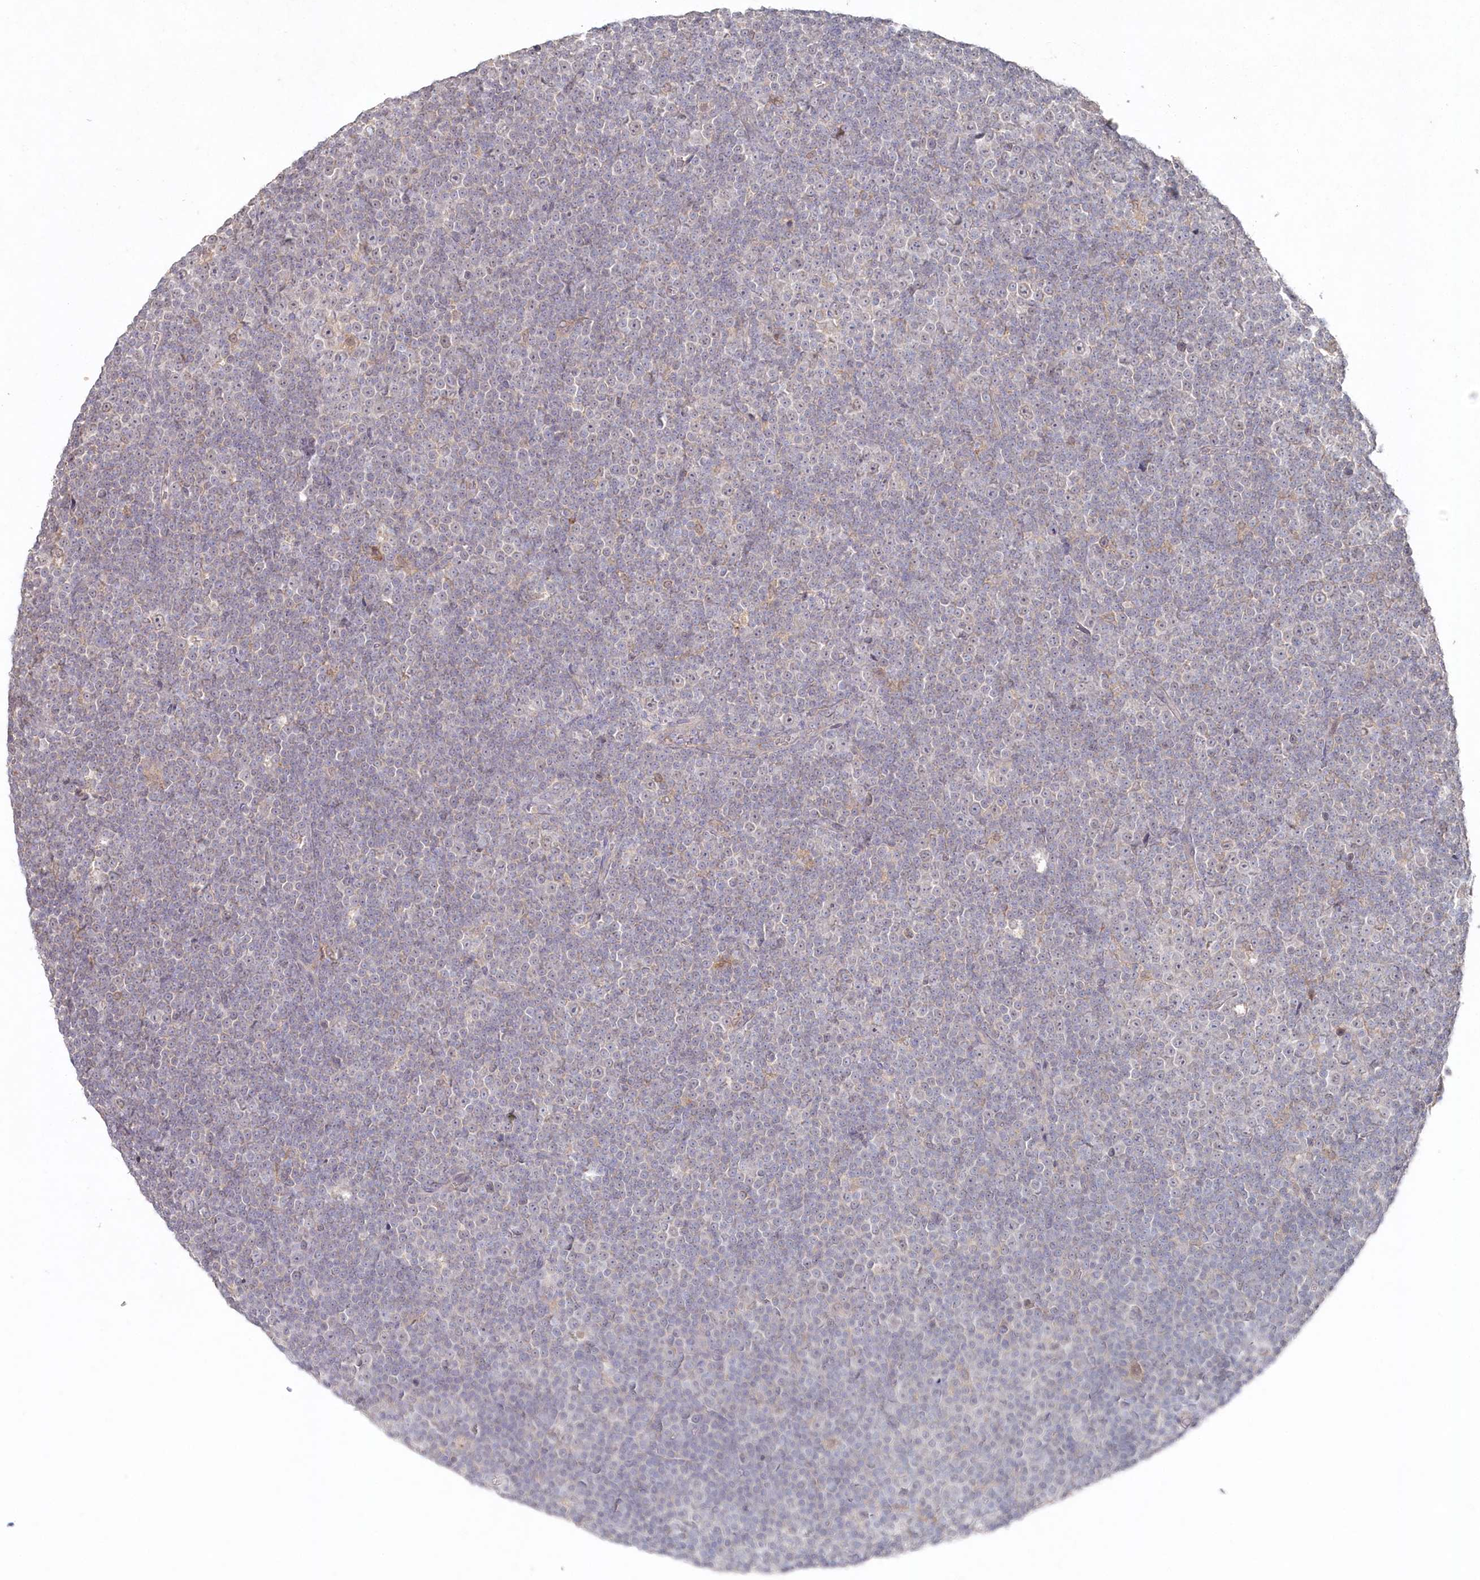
{"staining": {"intensity": "negative", "quantity": "none", "location": "none"}, "tissue": "lymphoma", "cell_type": "Tumor cells", "image_type": "cancer", "snomed": [{"axis": "morphology", "description": "Malignant lymphoma, non-Hodgkin's type, Low grade"}, {"axis": "topography", "description": "Lymph node"}], "caption": "Immunohistochemical staining of low-grade malignant lymphoma, non-Hodgkin's type shows no significant positivity in tumor cells. (Stains: DAB (3,3'-diaminobenzidine) IHC with hematoxylin counter stain, Microscopy: brightfield microscopy at high magnification).", "gene": "TGFBRAP1", "patient": {"sex": "female", "age": 67}}